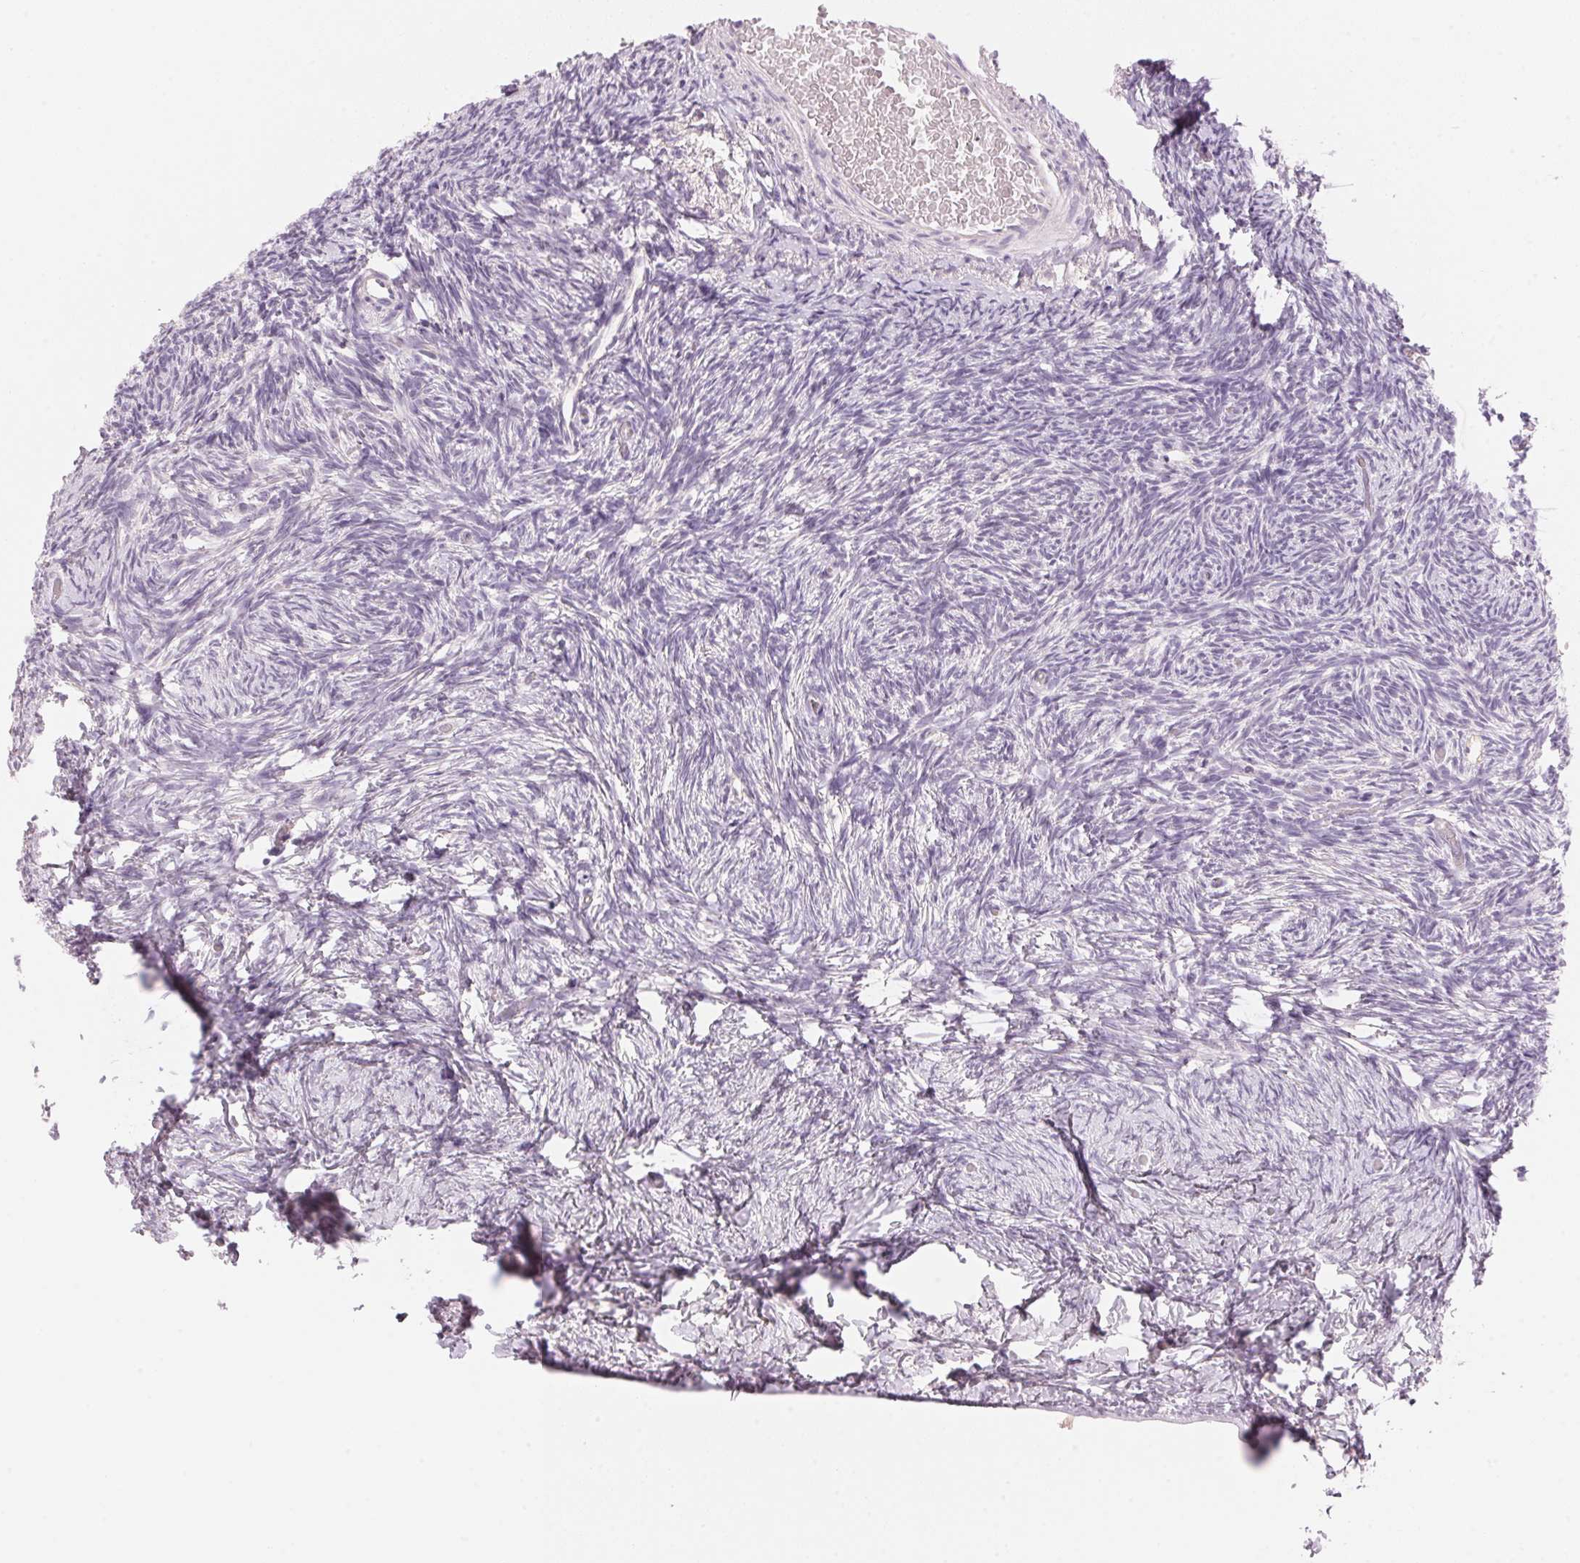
{"staining": {"intensity": "negative", "quantity": "none", "location": "none"}, "tissue": "ovary", "cell_type": "Ovarian stroma cells", "image_type": "normal", "snomed": [{"axis": "morphology", "description": "Normal tissue, NOS"}, {"axis": "topography", "description": "Ovary"}], "caption": "Immunohistochemistry image of normal human ovary stained for a protein (brown), which displays no expression in ovarian stroma cells.", "gene": "CYP11B1", "patient": {"sex": "female", "age": 39}}